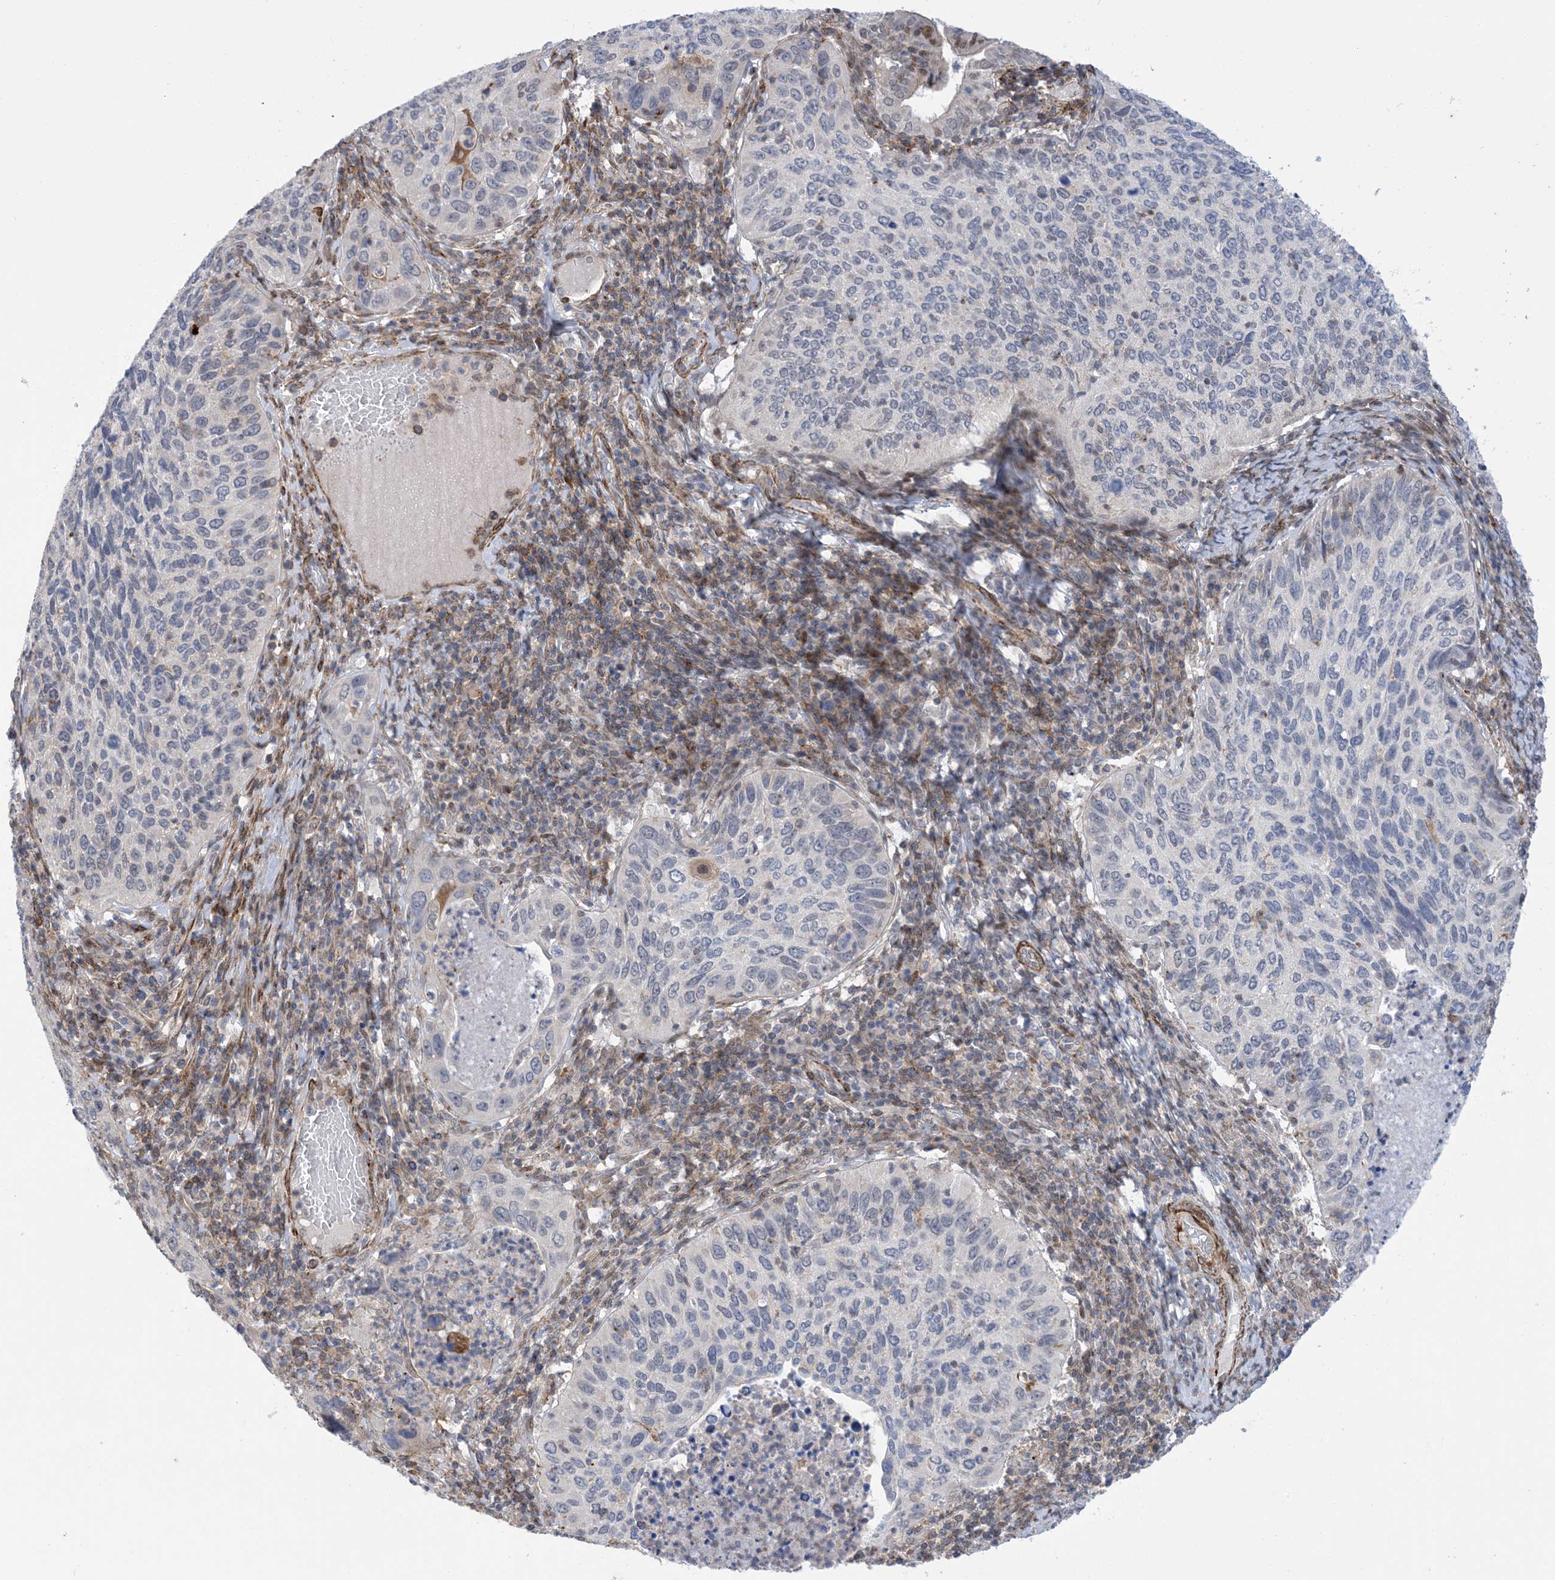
{"staining": {"intensity": "moderate", "quantity": "<25%", "location": "cytoplasmic/membranous,nuclear"}, "tissue": "cervical cancer", "cell_type": "Tumor cells", "image_type": "cancer", "snomed": [{"axis": "morphology", "description": "Squamous cell carcinoma, NOS"}, {"axis": "topography", "description": "Cervix"}], "caption": "IHC photomicrograph of neoplastic tissue: human cervical cancer stained using immunohistochemistry exhibits low levels of moderate protein expression localized specifically in the cytoplasmic/membranous and nuclear of tumor cells, appearing as a cytoplasmic/membranous and nuclear brown color.", "gene": "ZNF8", "patient": {"sex": "female", "age": 38}}